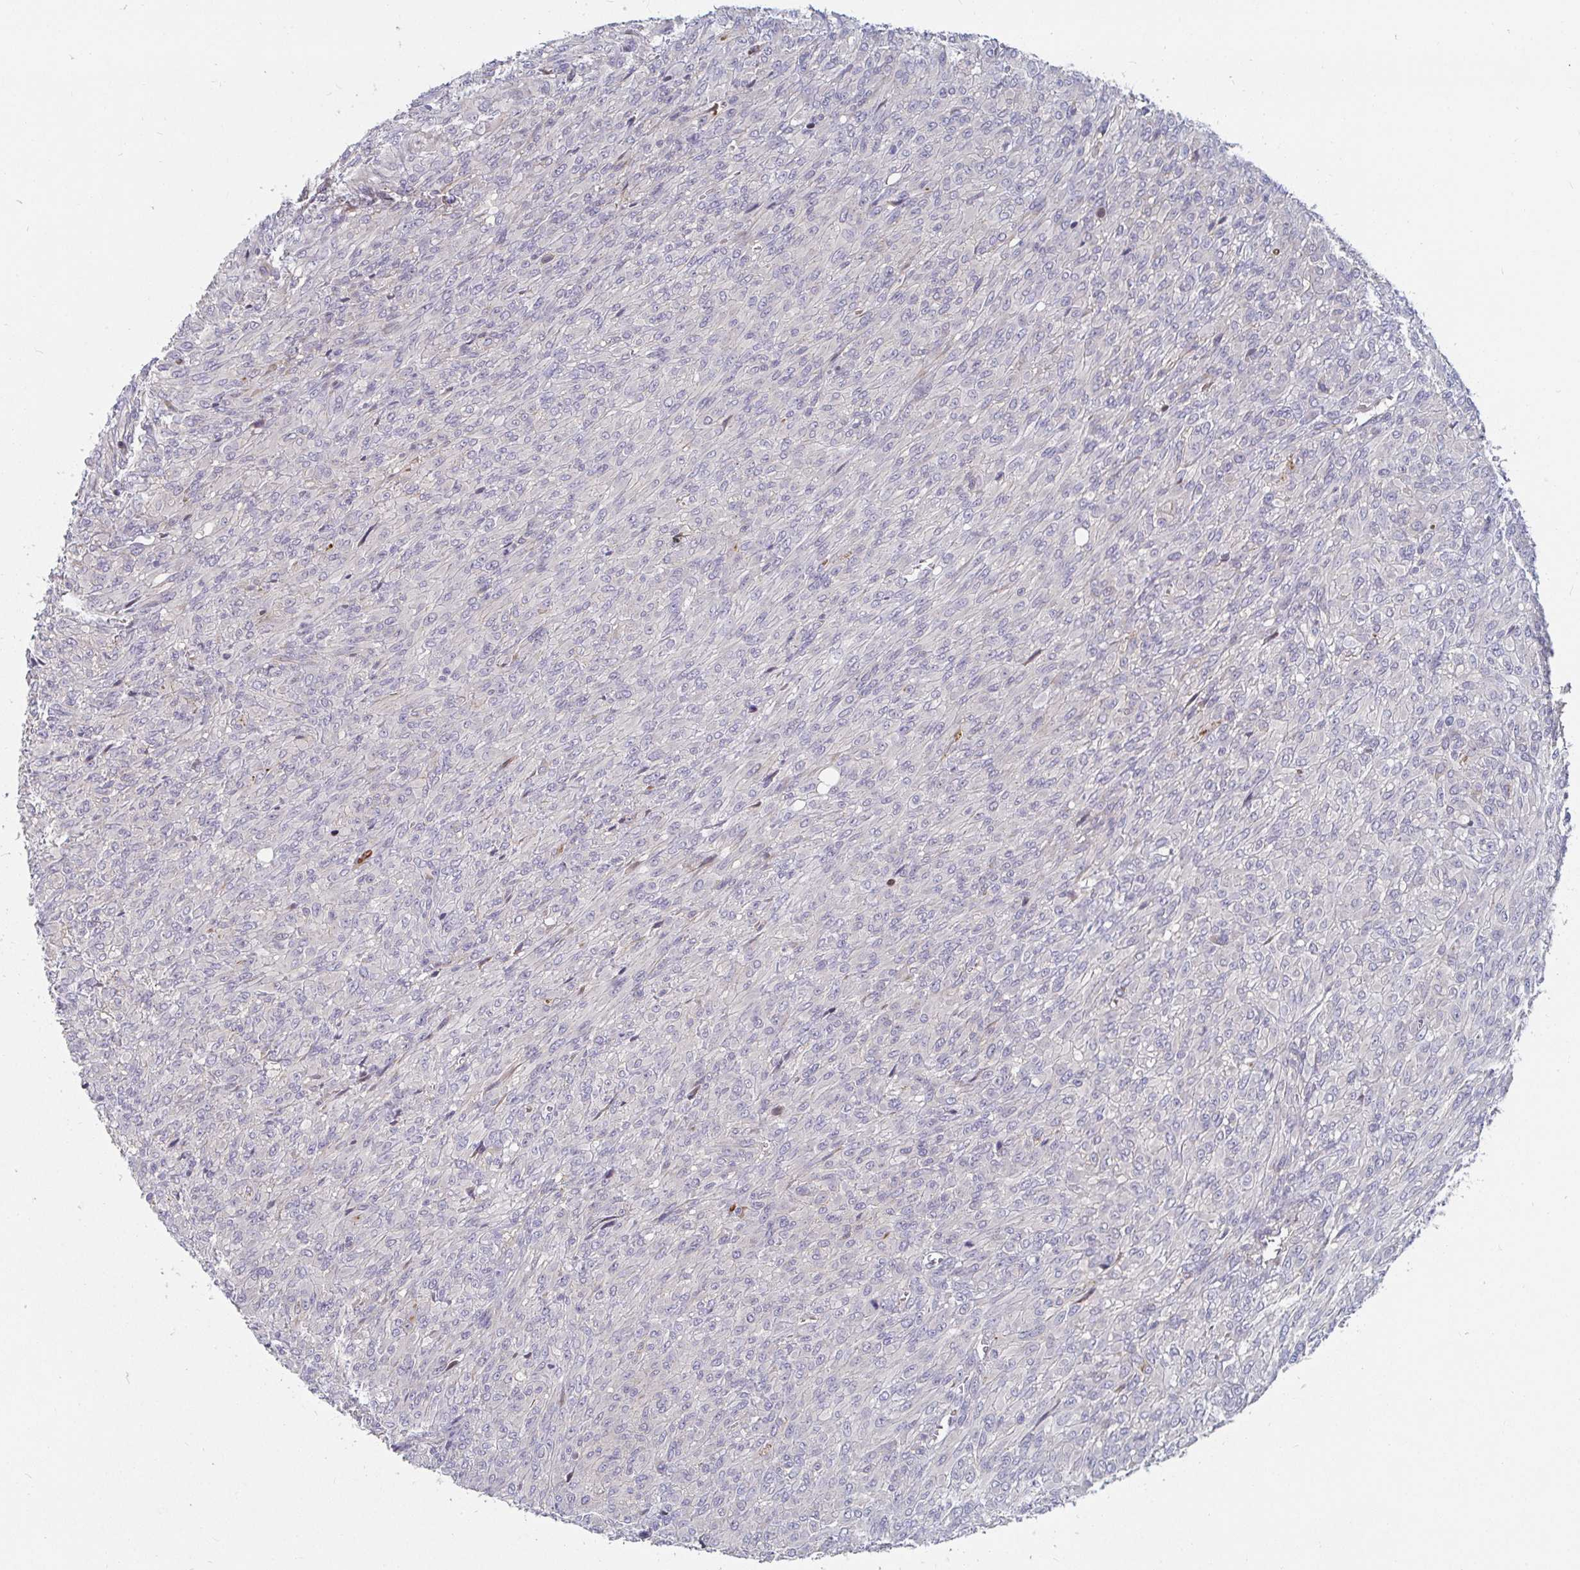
{"staining": {"intensity": "negative", "quantity": "none", "location": "none"}, "tissue": "renal cancer", "cell_type": "Tumor cells", "image_type": "cancer", "snomed": [{"axis": "morphology", "description": "Adenocarcinoma, NOS"}, {"axis": "topography", "description": "Kidney"}], "caption": "There is no significant positivity in tumor cells of renal cancer (adenocarcinoma).", "gene": "SSH2", "patient": {"sex": "male", "age": 58}}